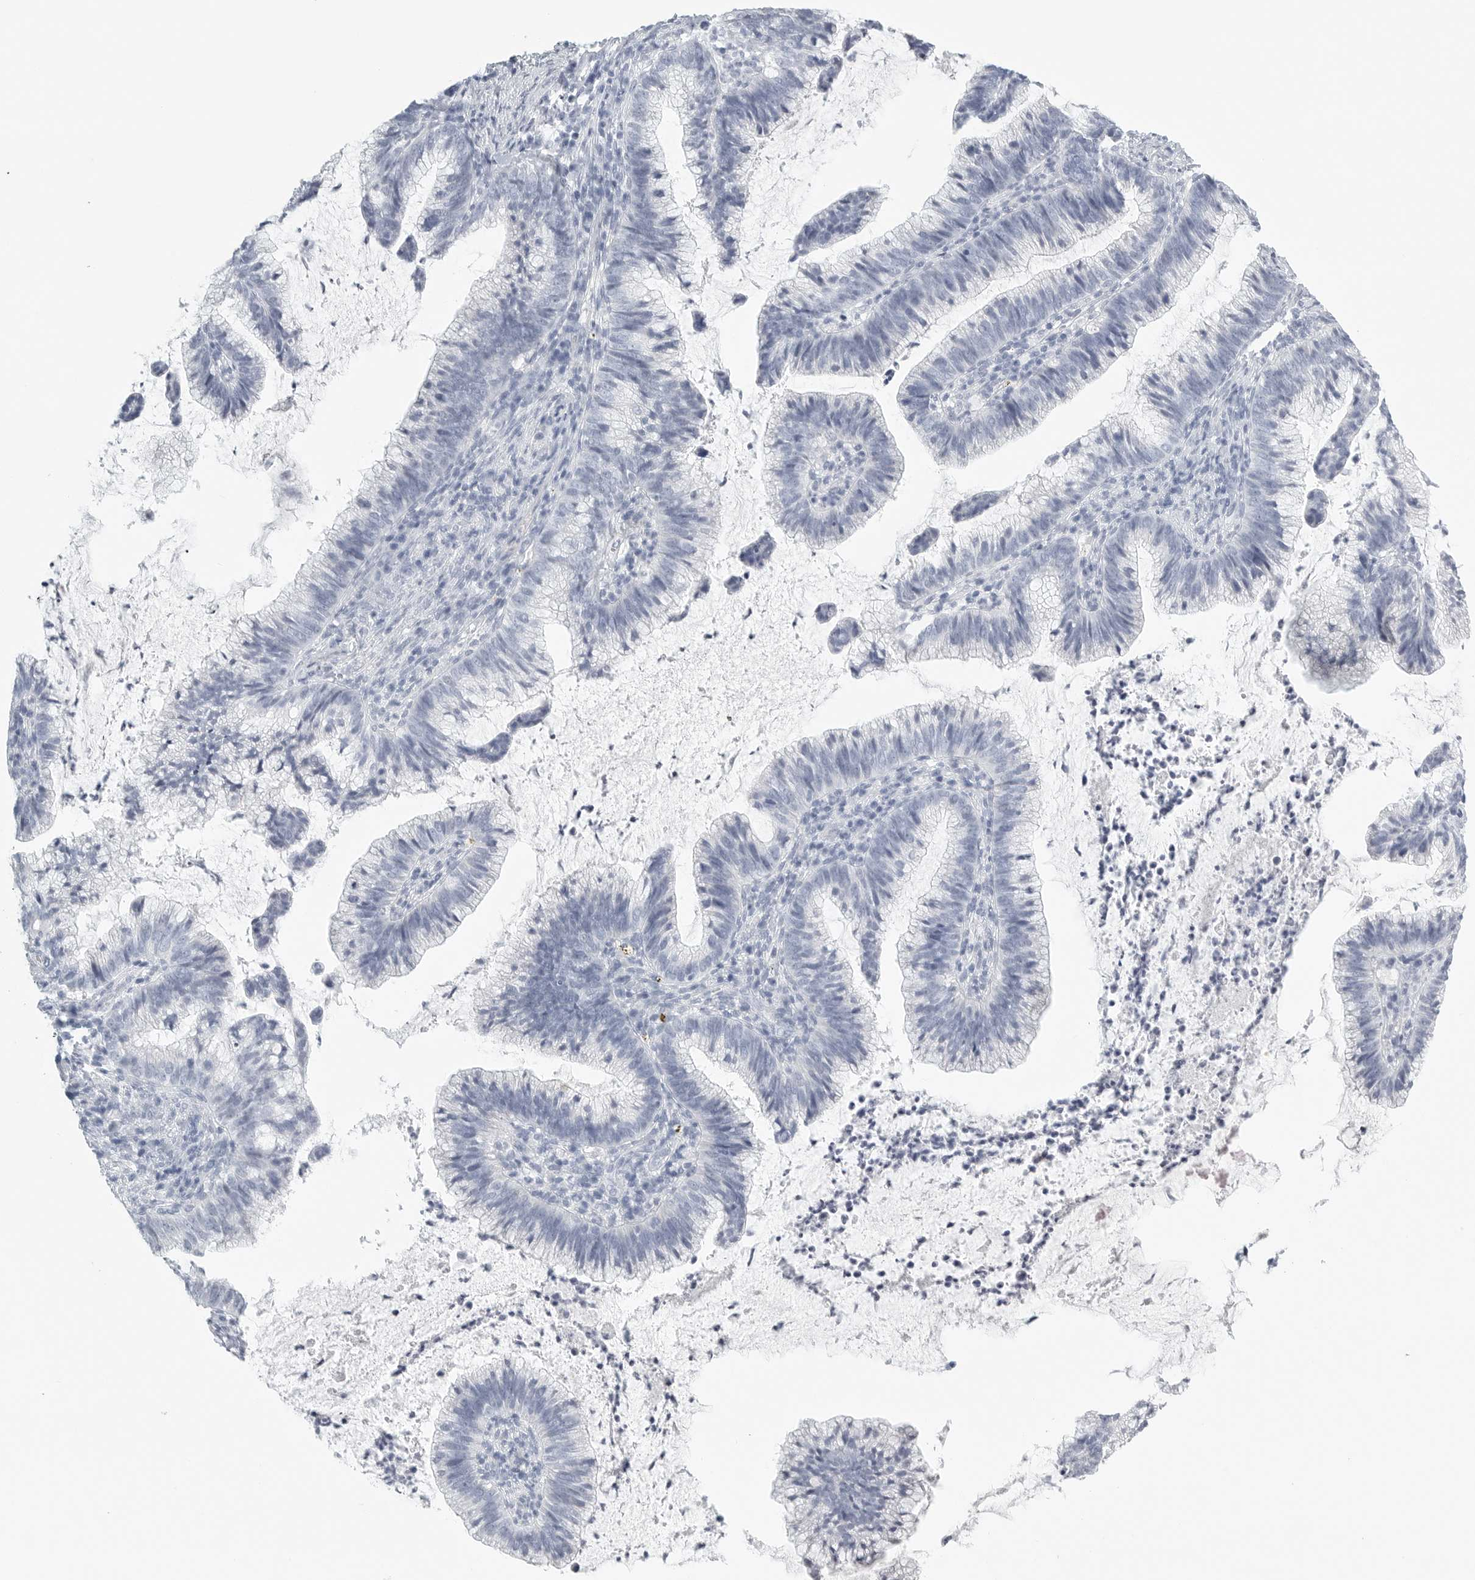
{"staining": {"intensity": "negative", "quantity": "none", "location": "none"}, "tissue": "cervical cancer", "cell_type": "Tumor cells", "image_type": "cancer", "snomed": [{"axis": "morphology", "description": "Adenocarcinoma, NOS"}, {"axis": "topography", "description": "Cervix"}], "caption": "Human cervical adenocarcinoma stained for a protein using immunohistochemistry reveals no positivity in tumor cells.", "gene": "TNR", "patient": {"sex": "female", "age": 36}}